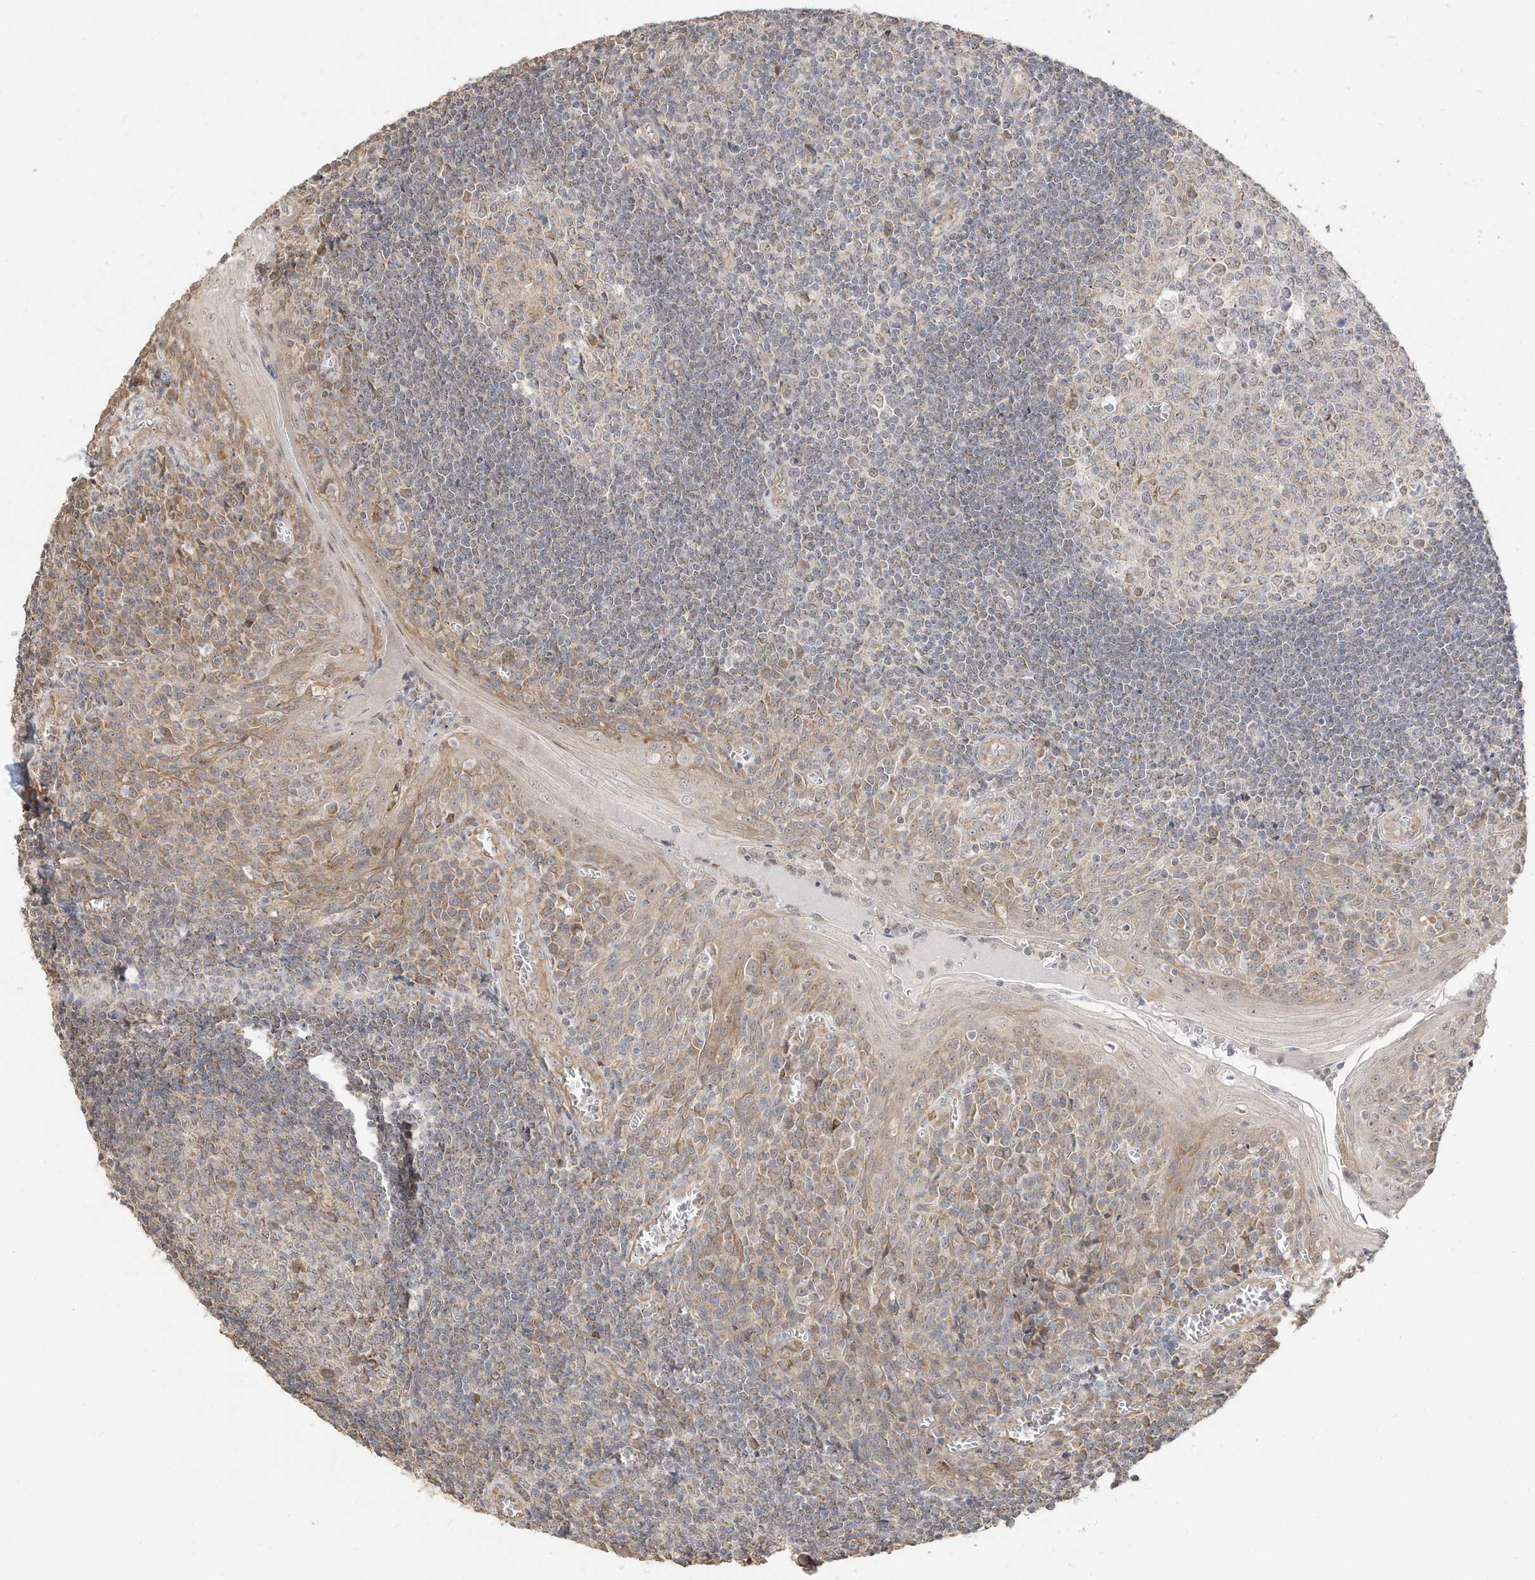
{"staining": {"intensity": "moderate", "quantity": "<25%", "location": "cytoplasmic/membranous"}, "tissue": "tonsil", "cell_type": "Germinal center cells", "image_type": "normal", "snomed": [{"axis": "morphology", "description": "Normal tissue, NOS"}, {"axis": "topography", "description": "Tonsil"}], "caption": "This is a photomicrograph of immunohistochemistry (IHC) staining of normal tonsil, which shows moderate positivity in the cytoplasmic/membranous of germinal center cells.", "gene": "CAGE1", "patient": {"sex": "male", "age": 27}}